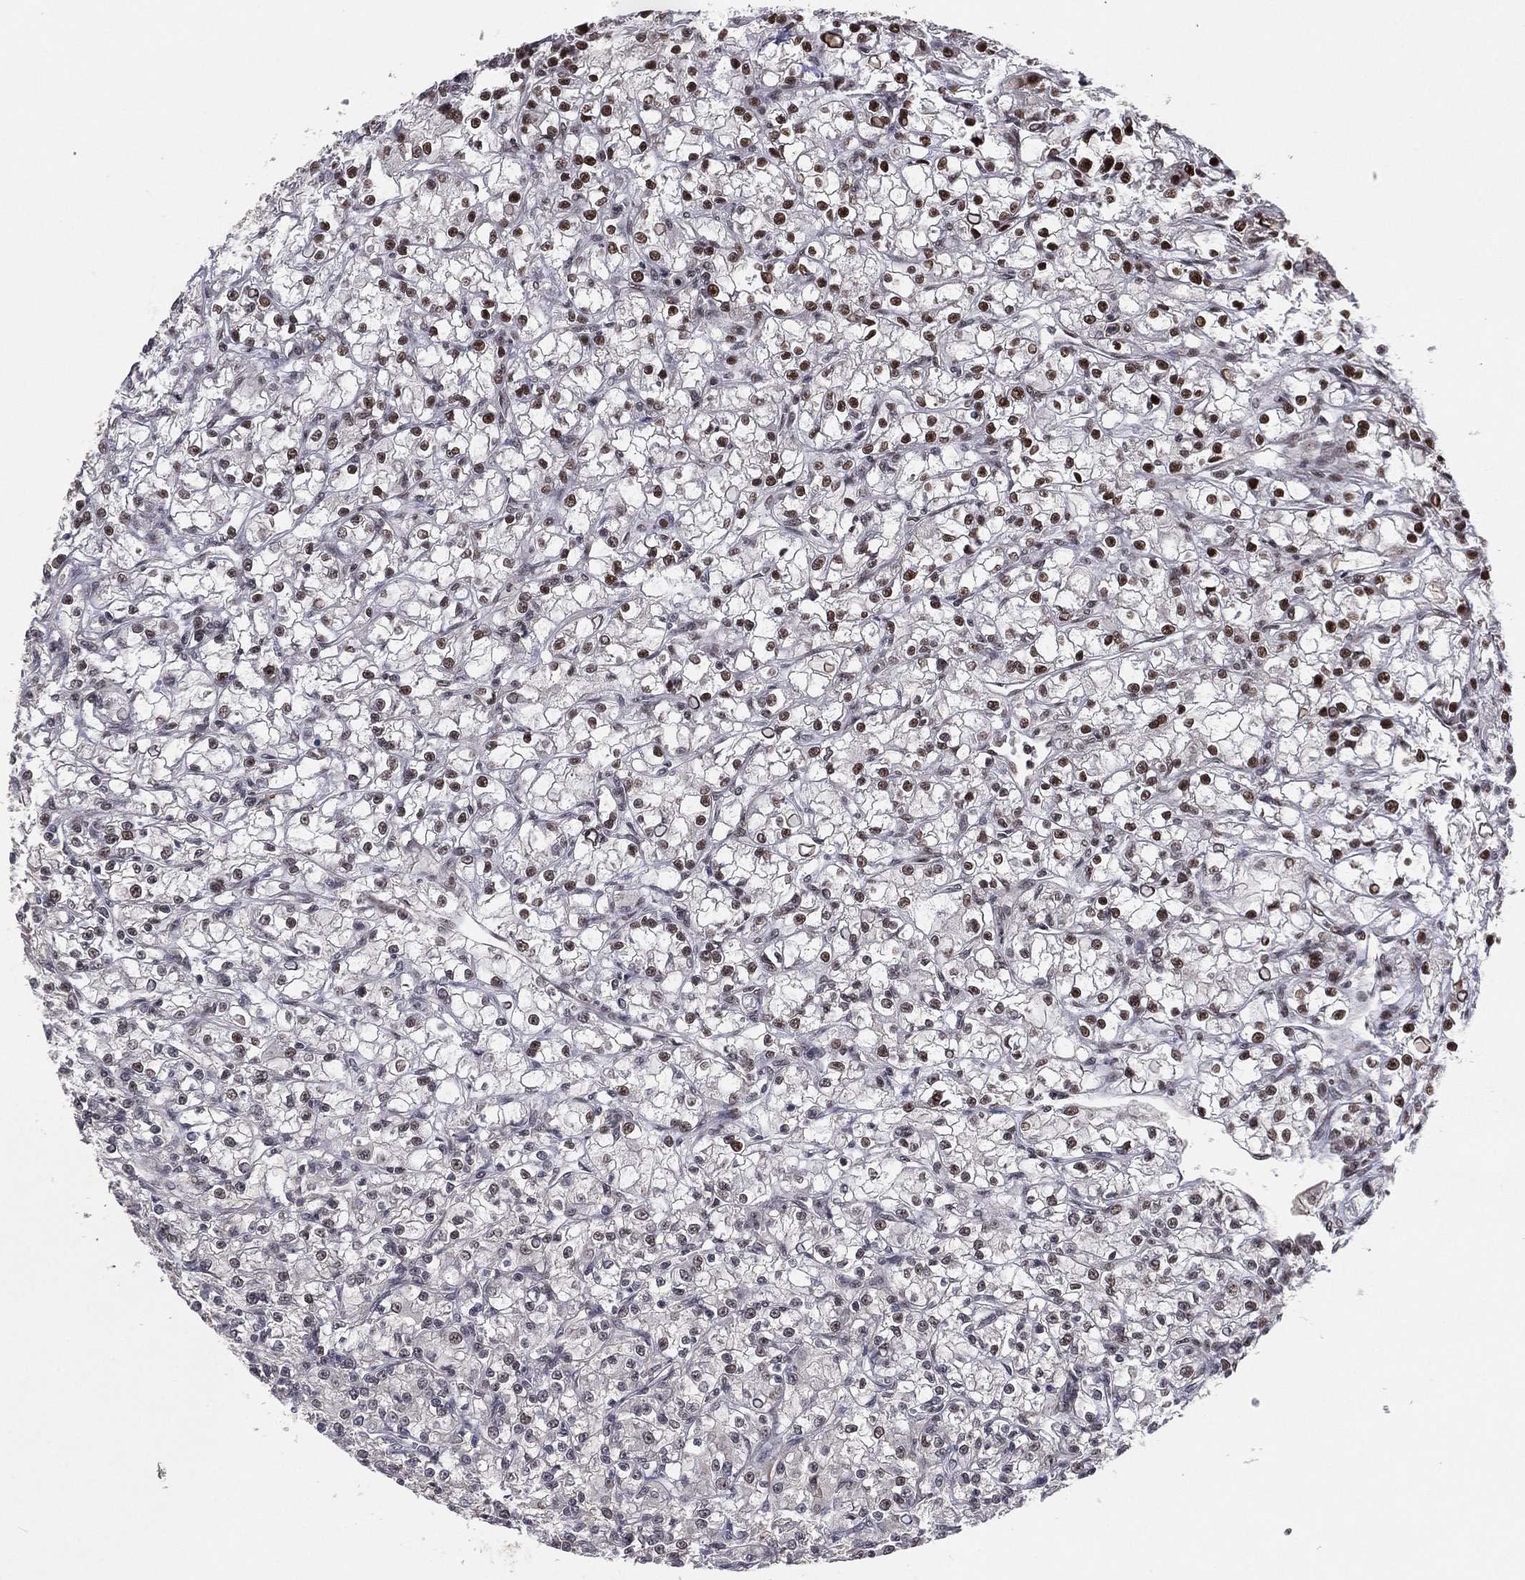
{"staining": {"intensity": "strong", "quantity": "25%-75%", "location": "nuclear"}, "tissue": "renal cancer", "cell_type": "Tumor cells", "image_type": "cancer", "snomed": [{"axis": "morphology", "description": "Adenocarcinoma, NOS"}, {"axis": "topography", "description": "Kidney"}], "caption": "The immunohistochemical stain highlights strong nuclear staining in tumor cells of renal cancer (adenocarcinoma) tissue. The staining was performed using DAB (3,3'-diaminobenzidine), with brown indicating positive protein expression. Nuclei are stained blue with hematoxylin.", "gene": "GPALPP1", "patient": {"sex": "female", "age": 59}}